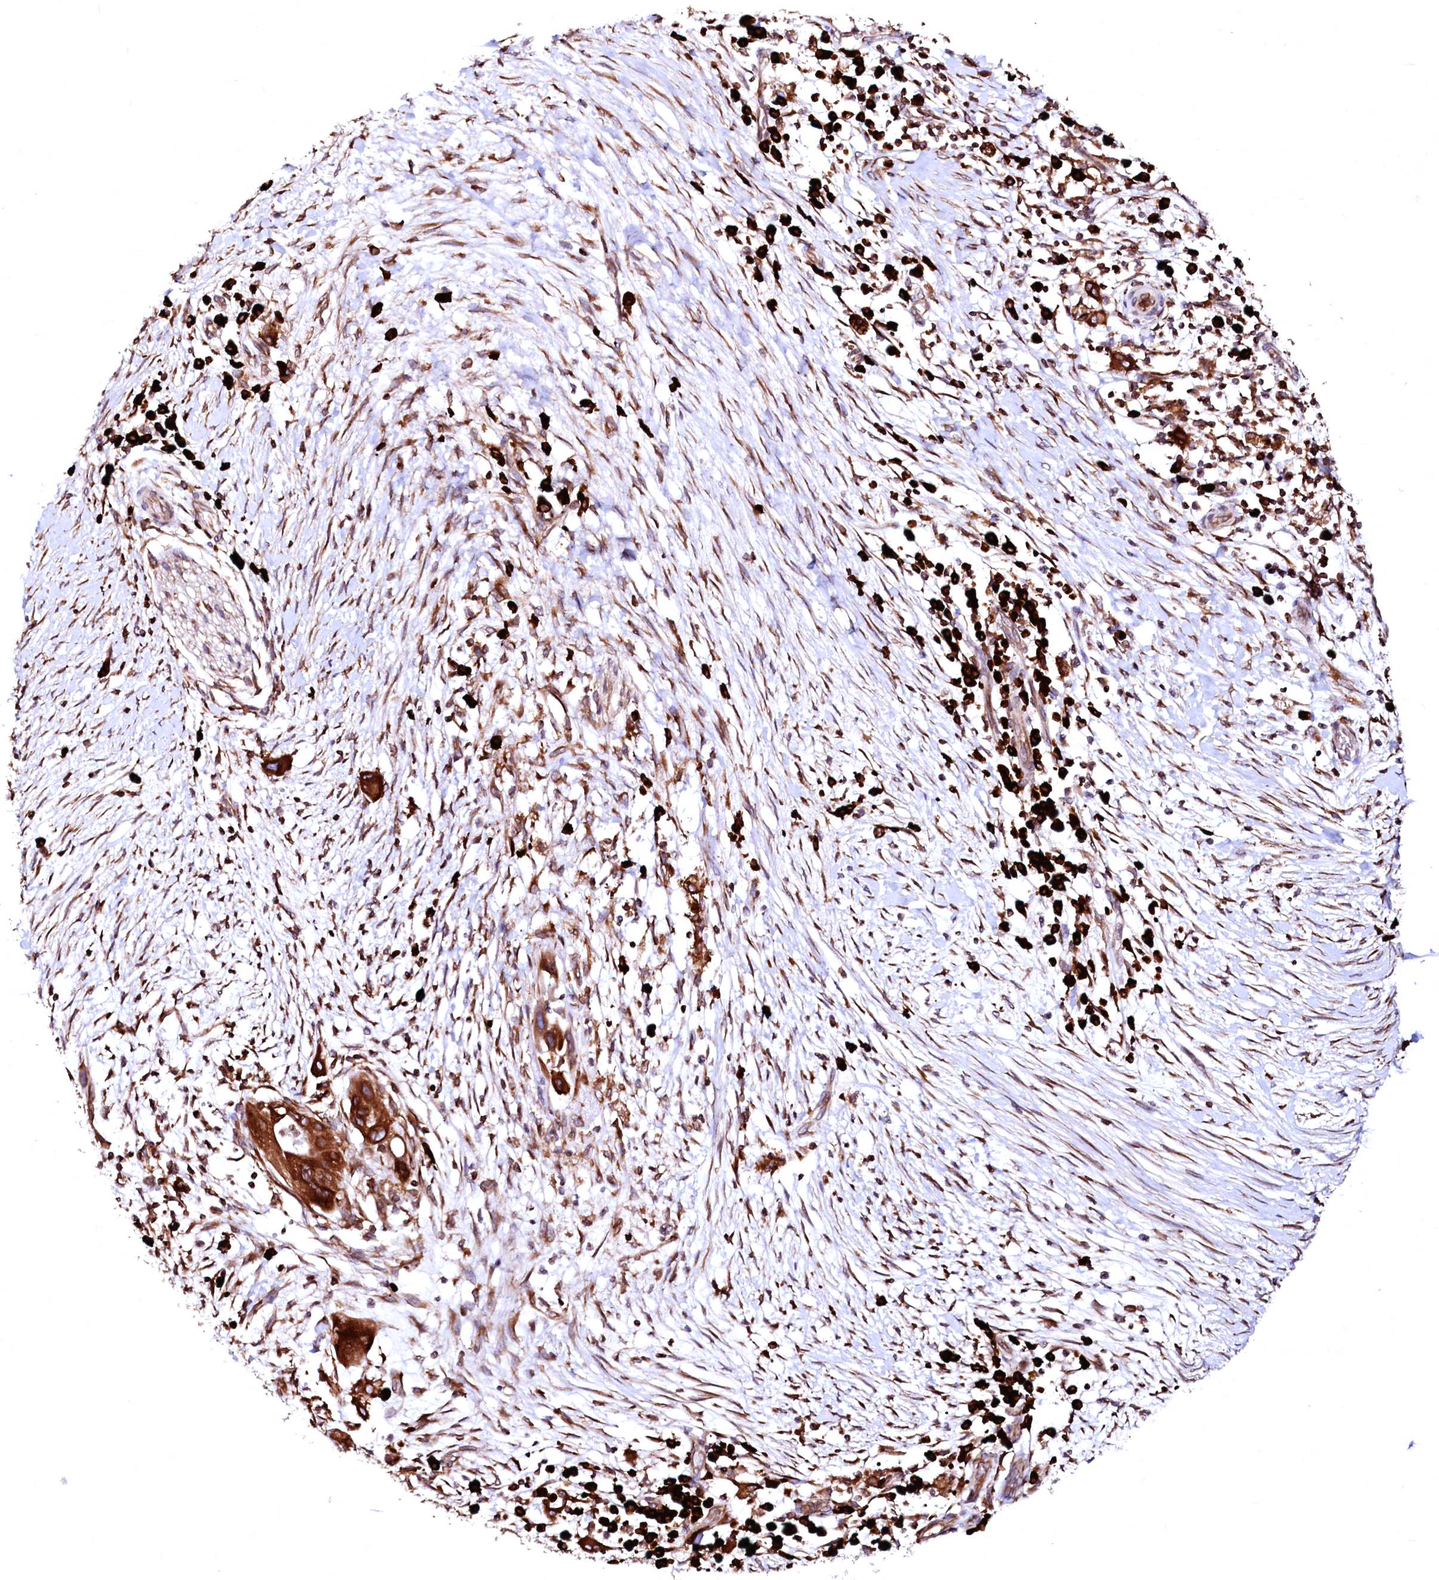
{"staining": {"intensity": "strong", "quantity": ">75%", "location": "cytoplasmic/membranous"}, "tissue": "pancreatic cancer", "cell_type": "Tumor cells", "image_type": "cancer", "snomed": [{"axis": "morphology", "description": "Adenocarcinoma, NOS"}, {"axis": "topography", "description": "Pancreas"}], "caption": "Strong cytoplasmic/membranous expression for a protein is seen in approximately >75% of tumor cells of pancreatic adenocarcinoma using IHC.", "gene": "DERL1", "patient": {"sex": "male", "age": 68}}